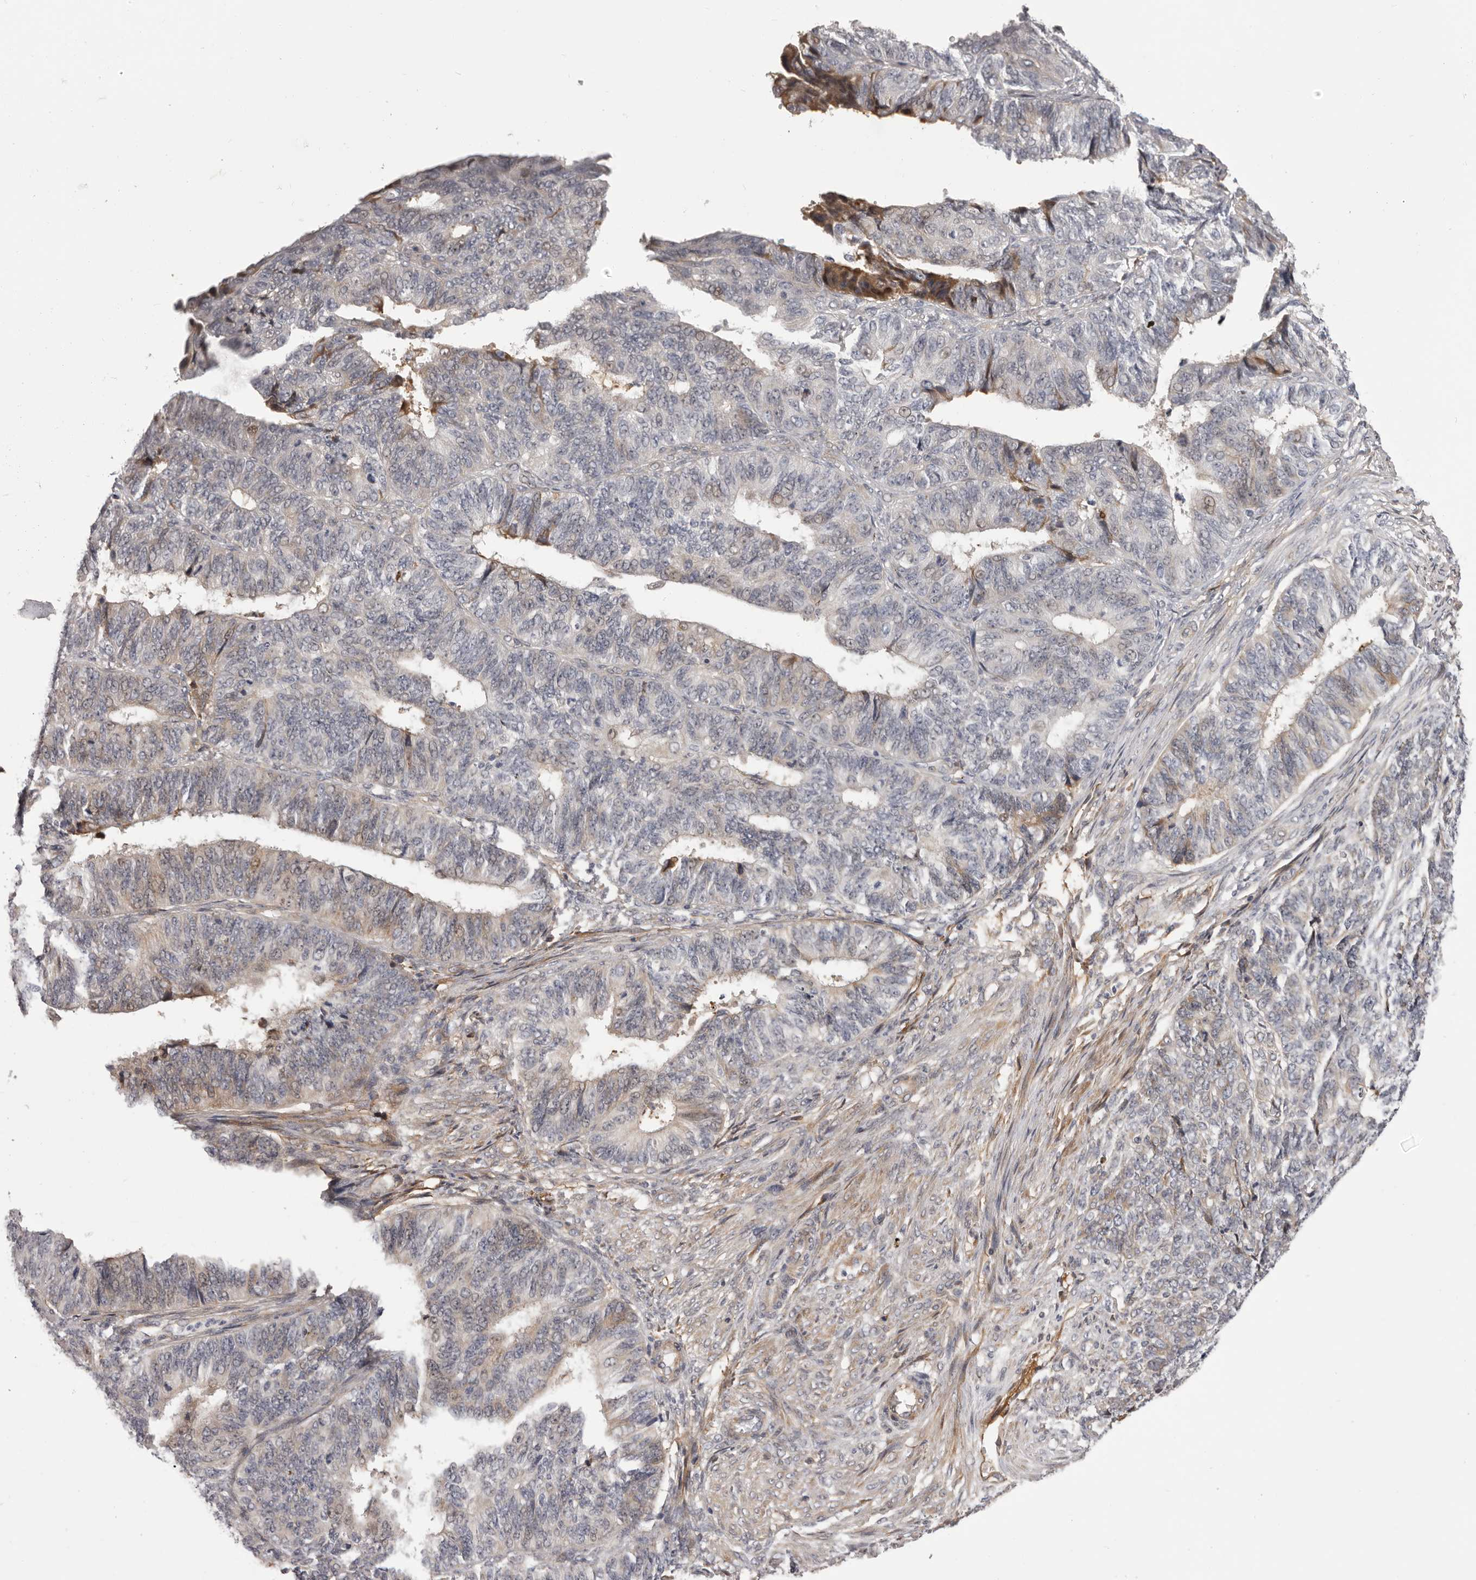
{"staining": {"intensity": "negative", "quantity": "none", "location": "none"}, "tissue": "endometrial cancer", "cell_type": "Tumor cells", "image_type": "cancer", "snomed": [{"axis": "morphology", "description": "Adenocarcinoma, NOS"}, {"axis": "topography", "description": "Endometrium"}], "caption": "The IHC histopathology image has no significant positivity in tumor cells of adenocarcinoma (endometrial) tissue. Nuclei are stained in blue.", "gene": "OTUD3", "patient": {"sex": "female", "age": 32}}